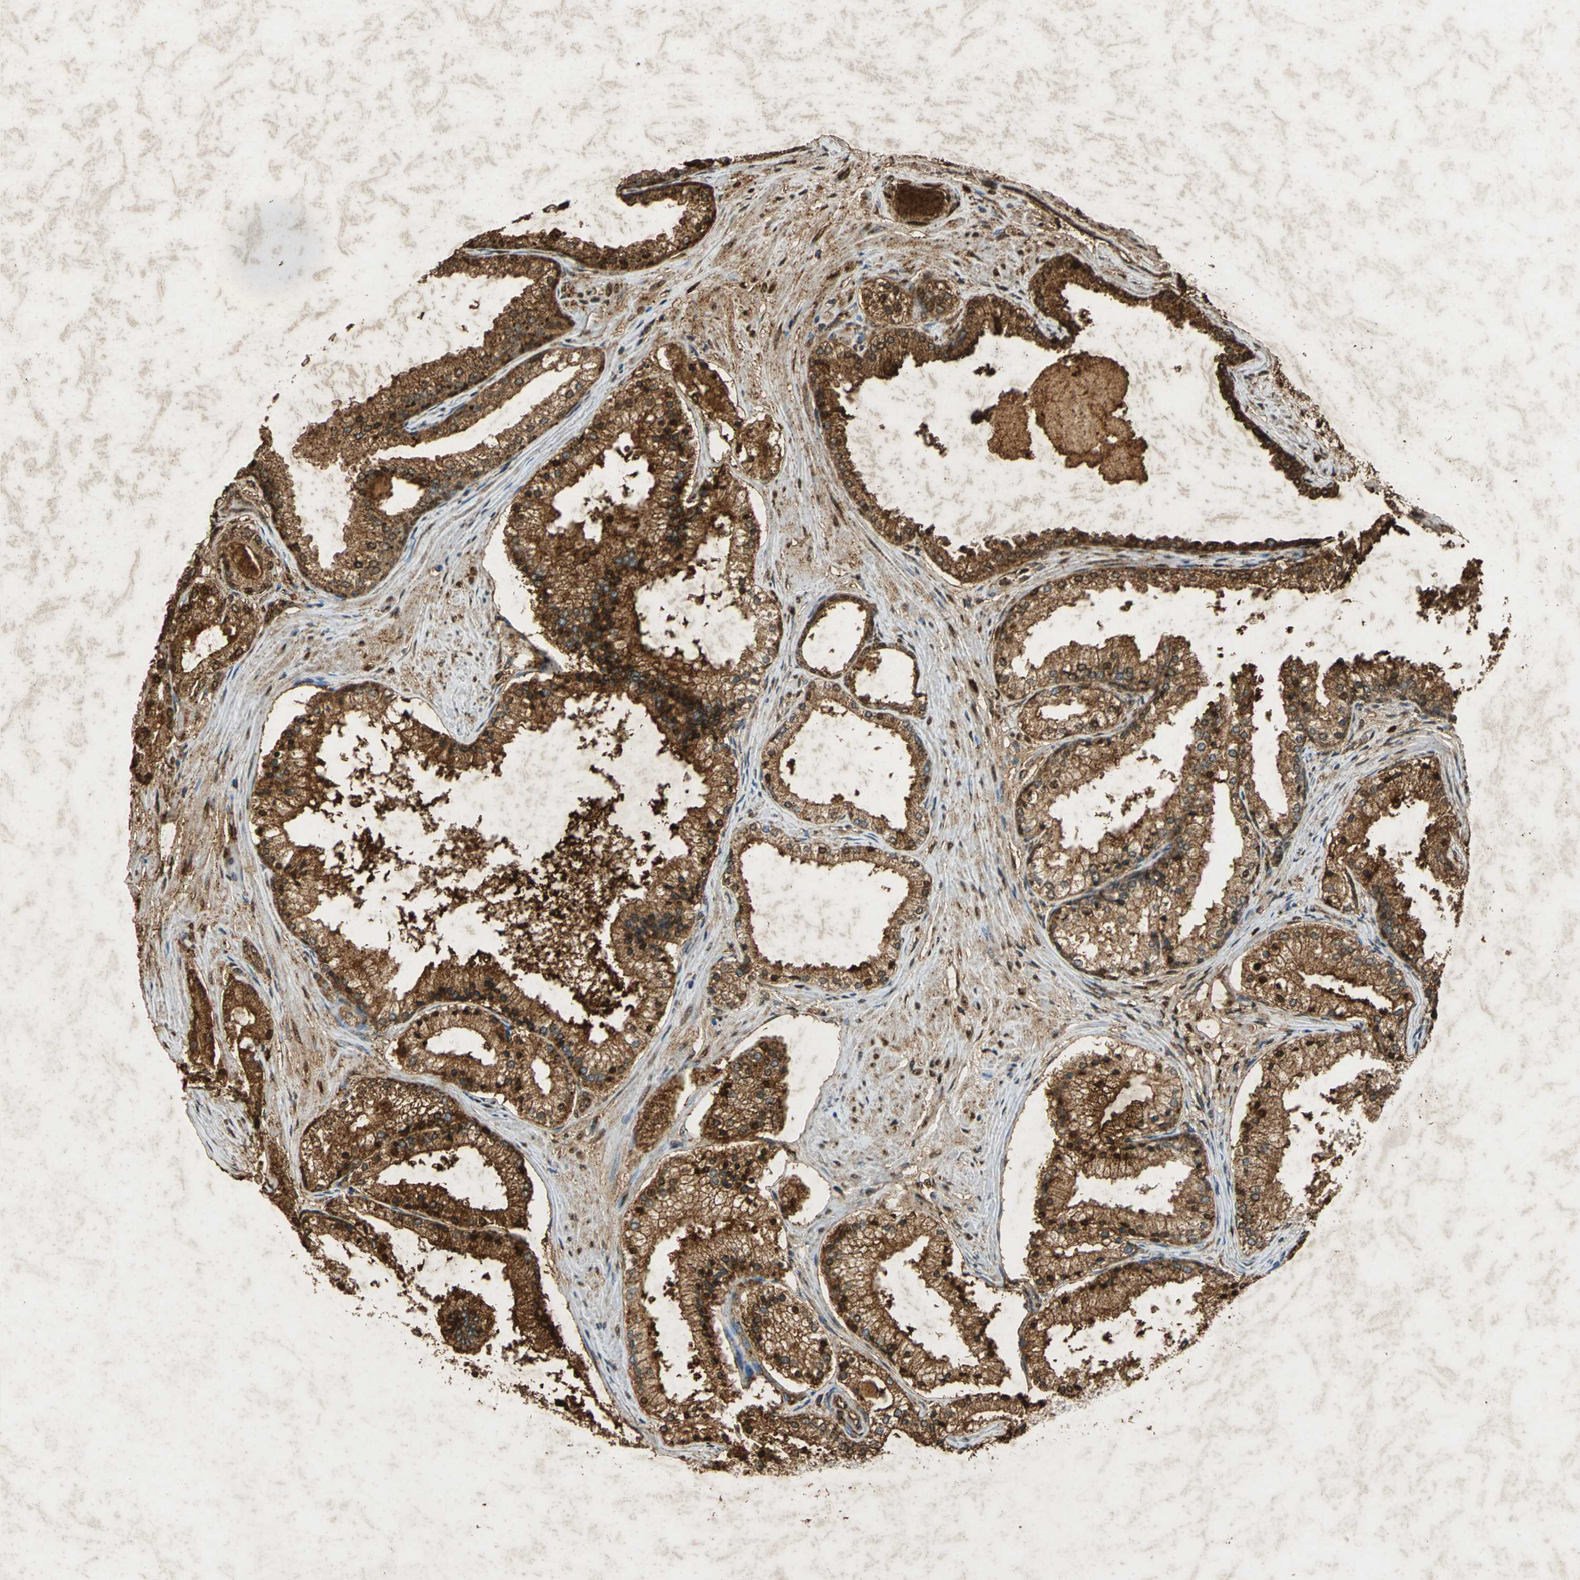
{"staining": {"intensity": "strong", "quantity": ">75%", "location": "cytoplasmic/membranous,nuclear"}, "tissue": "prostate cancer", "cell_type": "Tumor cells", "image_type": "cancer", "snomed": [{"axis": "morphology", "description": "Adenocarcinoma, Low grade"}, {"axis": "topography", "description": "Prostate"}], "caption": "Immunohistochemistry (DAB) staining of prostate adenocarcinoma (low-grade) shows strong cytoplasmic/membranous and nuclear protein expression in about >75% of tumor cells.", "gene": "ANXA4", "patient": {"sex": "male", "age": 71}}